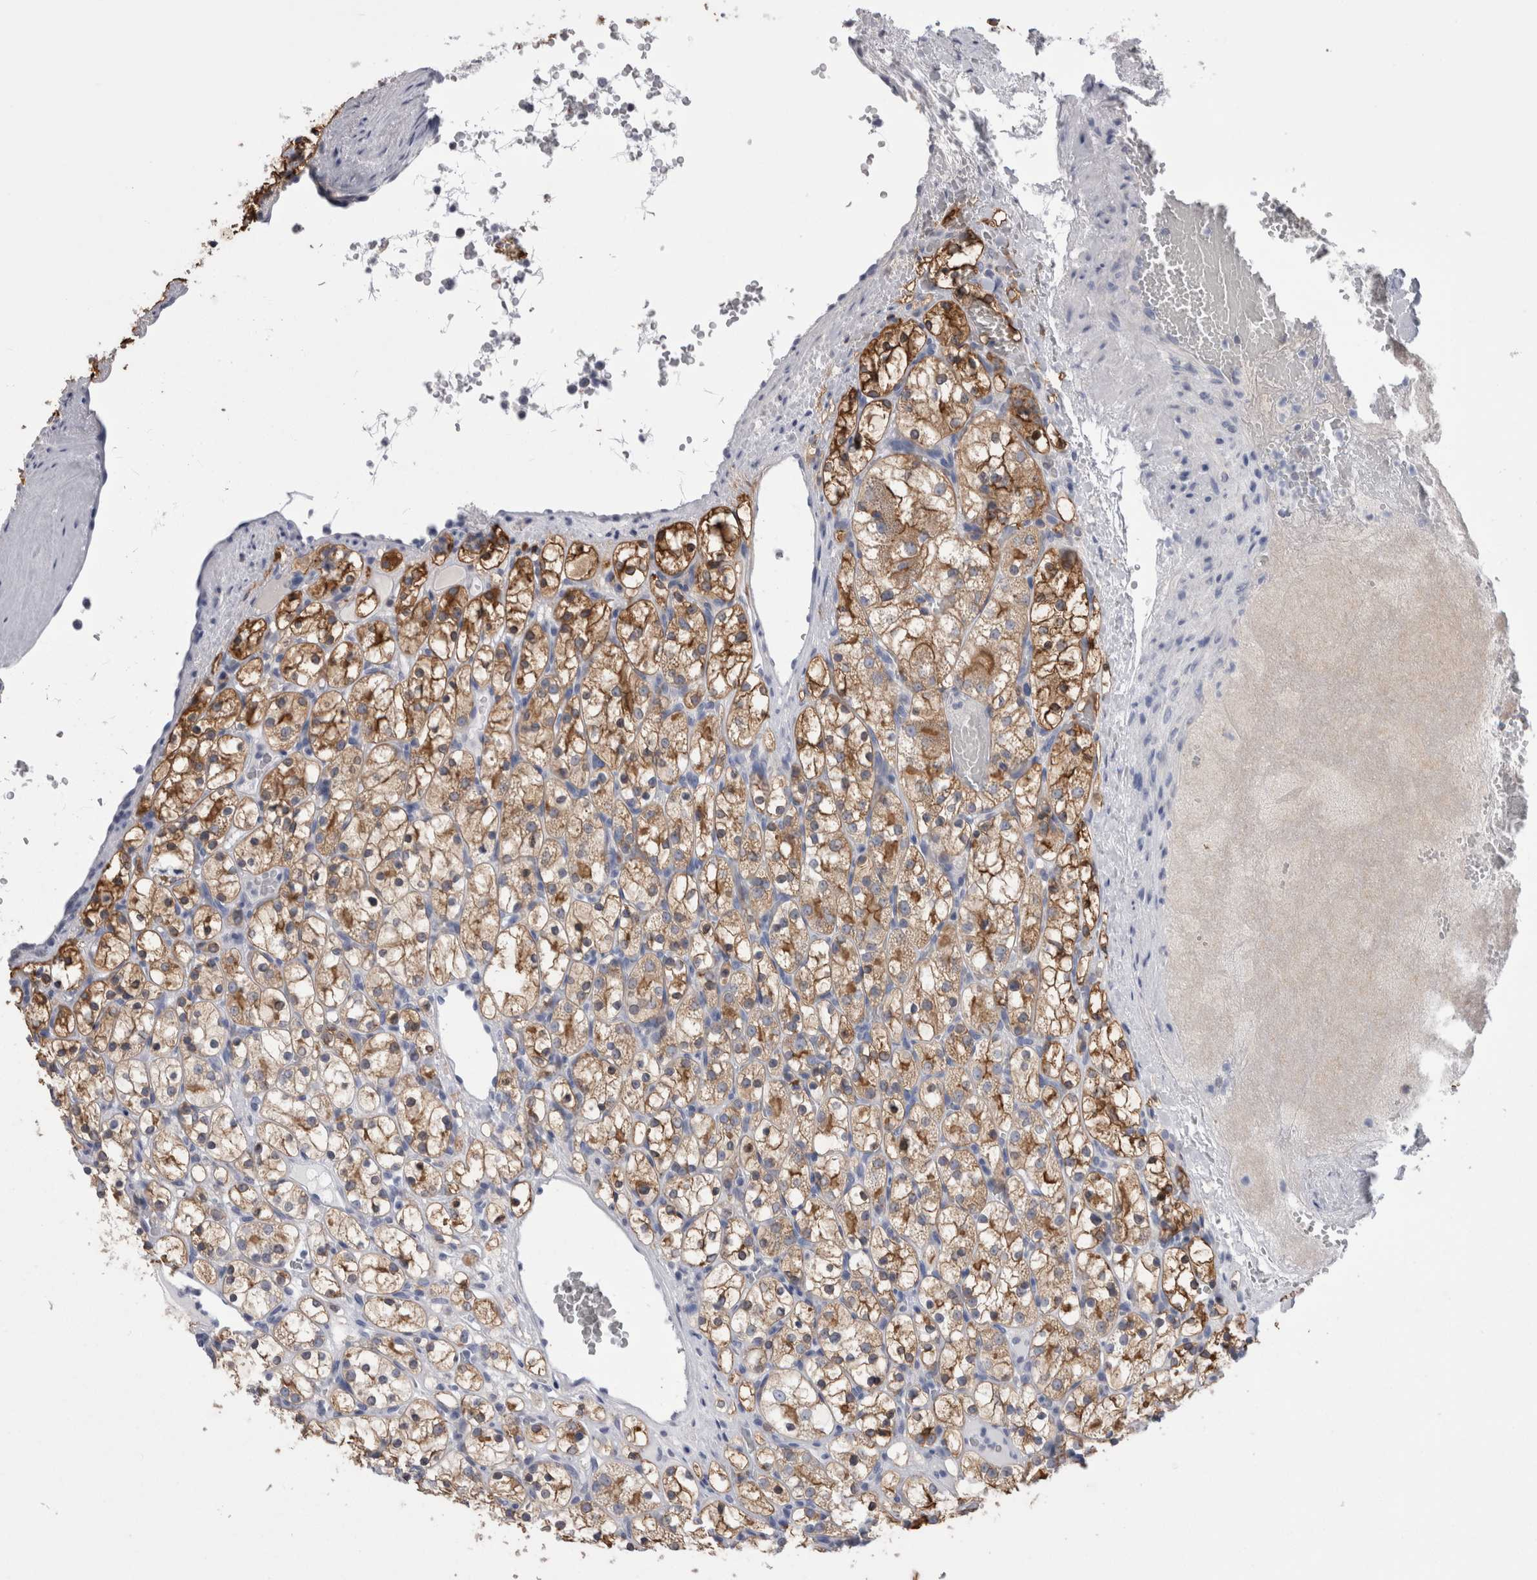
{"staining": {"intensity": "strong", "quantity": ">75%", "location": "cytoplasmic/membranous"}, "tissue": "renal cancer", "cell_type": "Tumor cells", "image_type": "cancer", "snomed": [{"axis": "morphology", "description": "Adenocarcinoma, NOS"}, {"axis": "topography", "description": "Kidney"}], "caption": "Renal cancer stained for a protein reveals strong cytoplasmic/membranous positivity in tumor cells.", "gene": "DCTN6", "patient": {"sex": "female", "age": 69}}